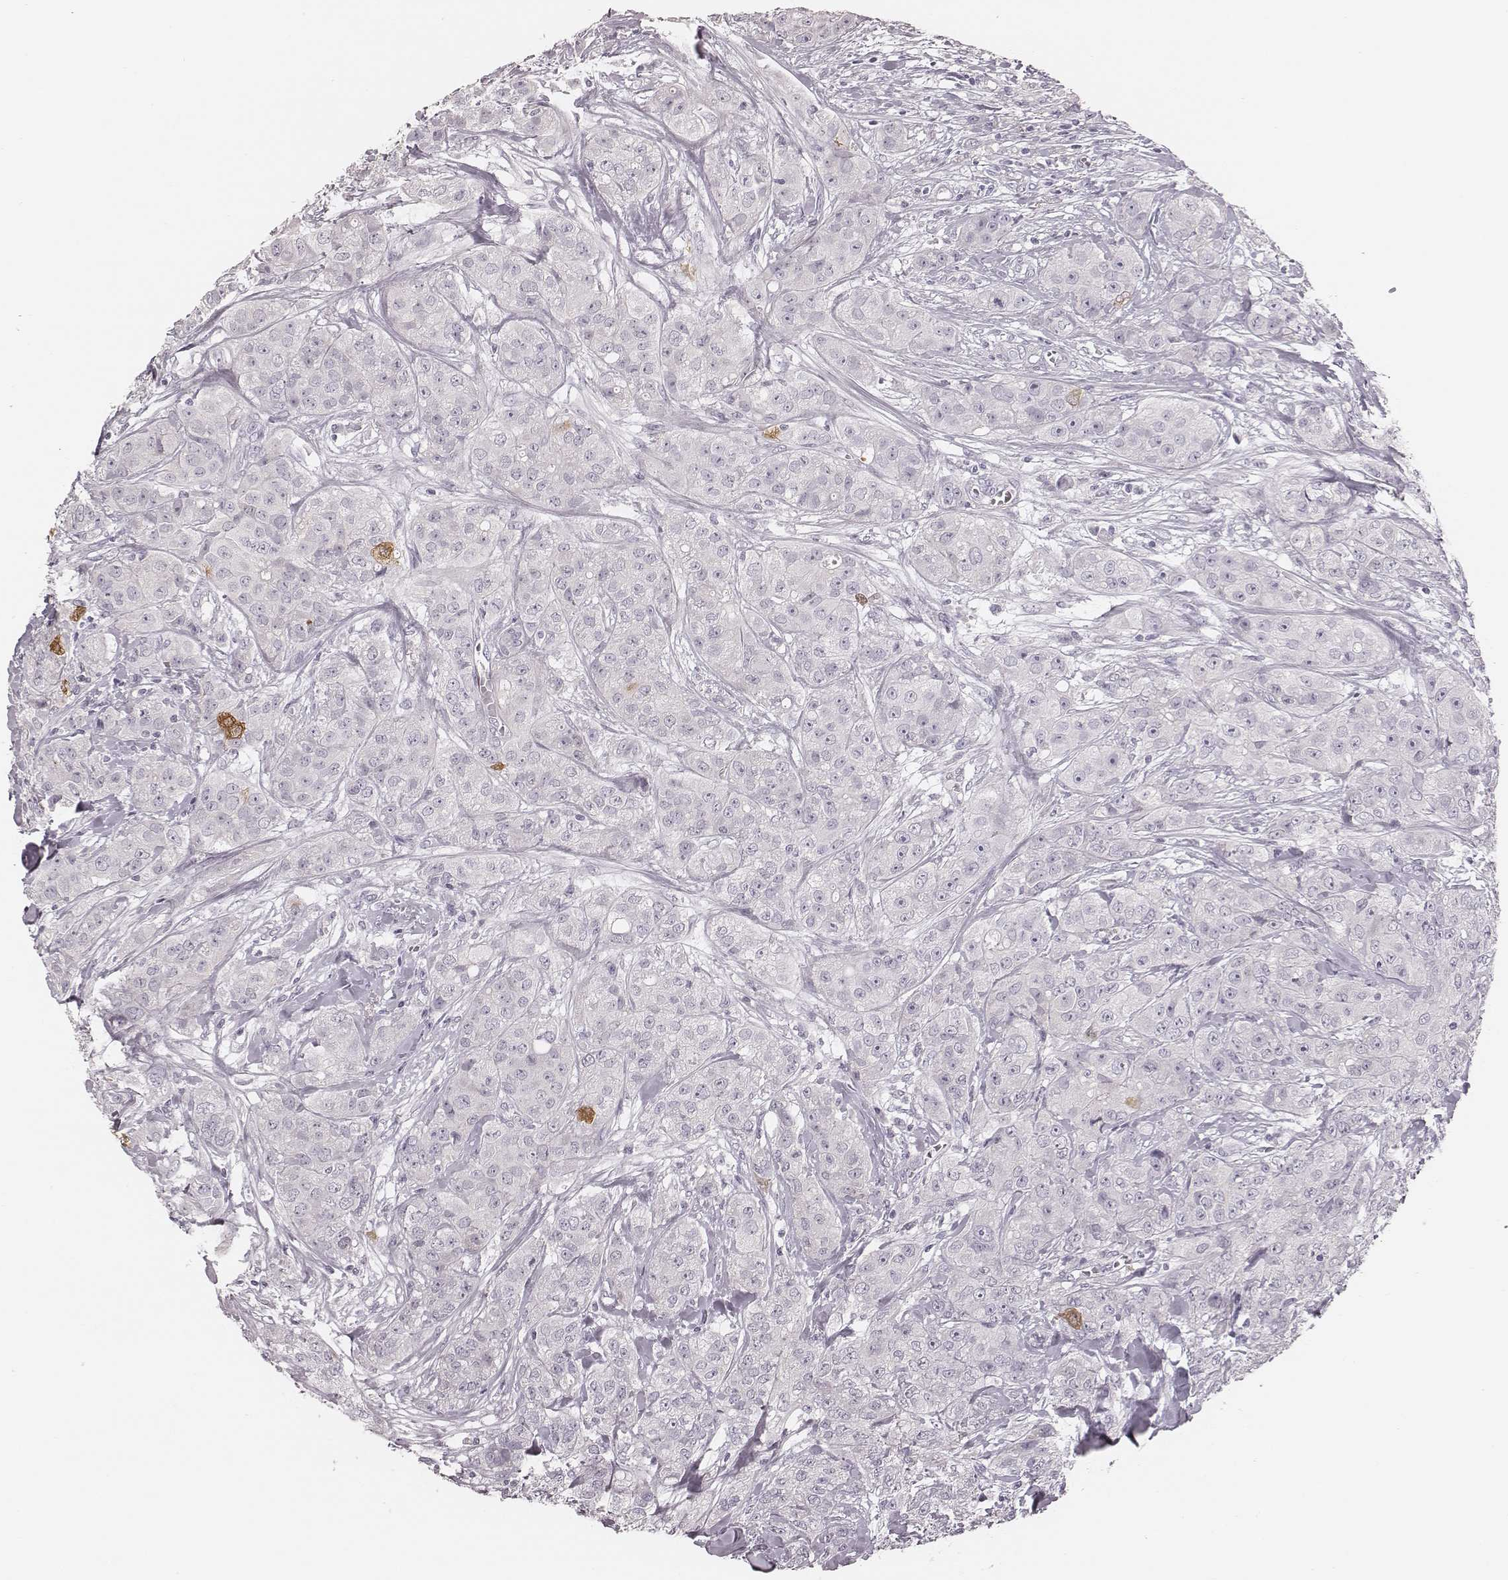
{"staining": {"intensity": "negative", "quantity": "none", "location": "none"}, "tissue": "breast cancer", "cell_type": "Tumor cells", "image_type": "cancer", "snomed": [{"axis": "morphology", "description": "Duct carcinoma"}, {"axis": "topography", "description": "Breast"}], "caption": "Tumor cells show no significant staining in intraductal carcinoma (breast).", "gene": "SPA17", "patient": {"sex": "female", "age": 43}}